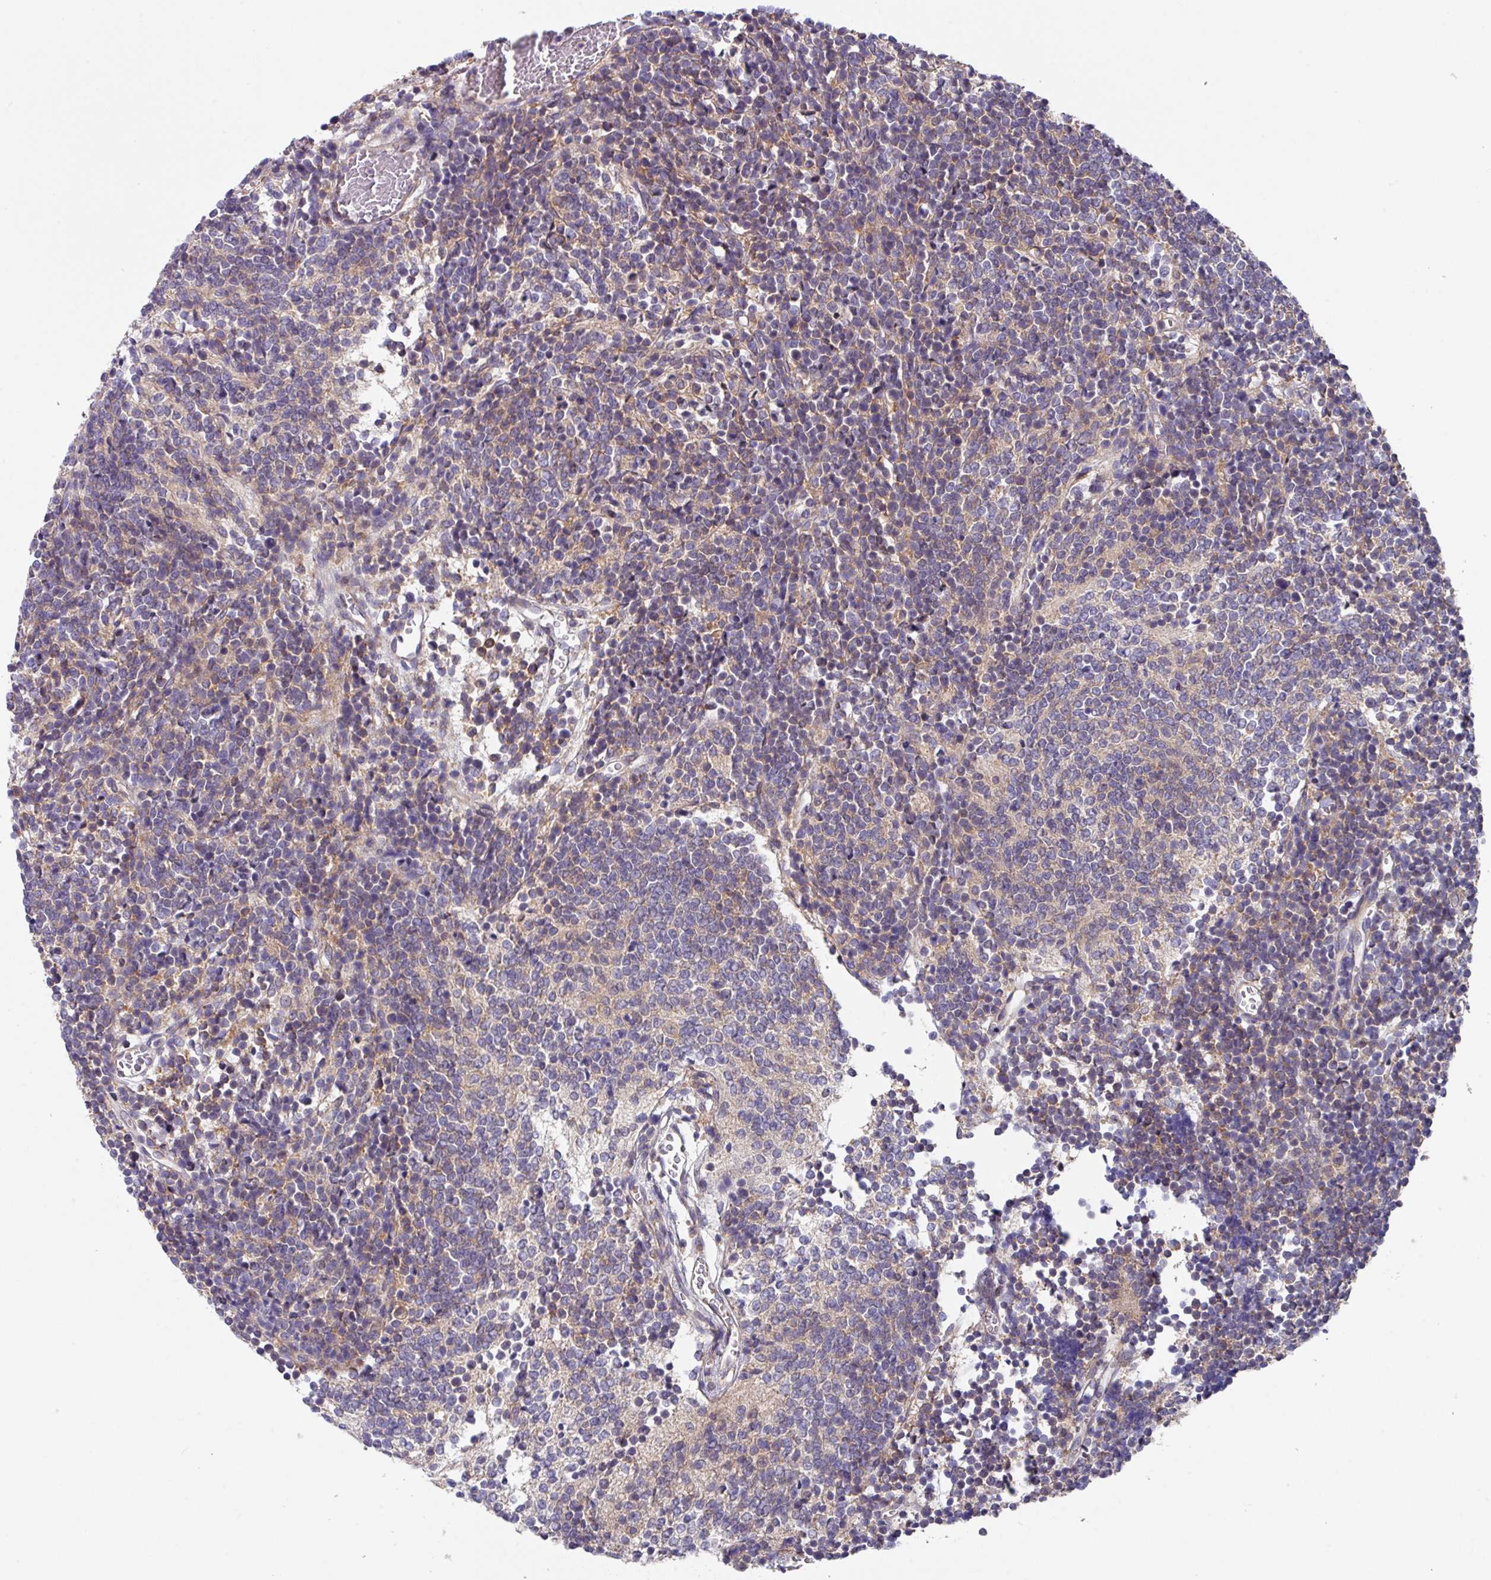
{"staining": {"intensity": "weak", "quantity": "<25%", "location": "cytoplasmic/membranous"}, "tissue": "glioma", "cell_type": "Tumor cells", "image_type": "cancer", "snomed": [{"axis": "morphology", "description": "Glioma, malignant, Low grade"}, {"axis": "topography", "description": "Brain"}], "caption": "Tumor cells show no significant positivity in low-grade glioma (malignant). Brightfield microscopy of immunohistochemistry stained with DAB (3,3'-diaminobenzidine) (brown) and hematoxylin (blue), captured at high magnification.", "gene": "EIF4B", "patient": {"sex": "female", "age": 1}}